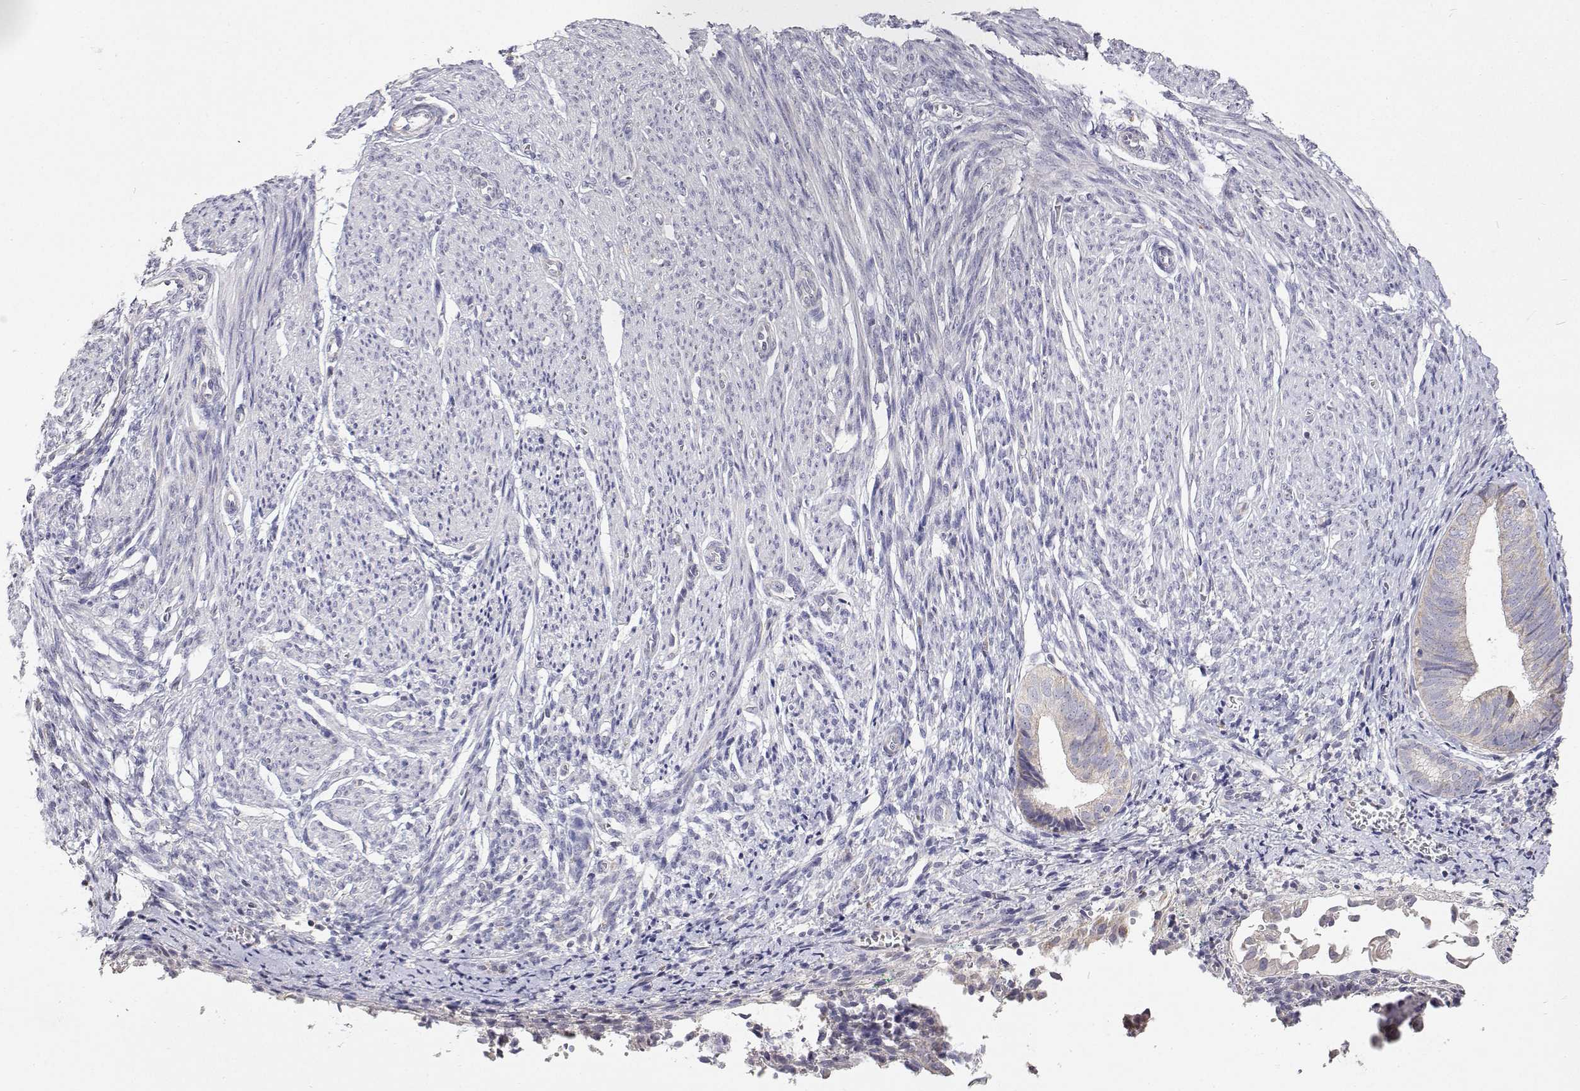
{"staining": {"intensity": "negative", "quantity": "none", "location": "none"}, "tissue": "endometrium", "cell_type": "Cells in endometrial stroma", "image_type": "normal", "snomed": [{"axis": "morphology", "description": "Normal tissue, NOS"}, {"axis": "topography", "description": "Endometrium"}], "caption": "Cells in endometrial stroma show no significant protein positivity in unremarkable endometrium. Brightfield microscopy of IHC stained with DAB (3,3'-diaminobenzidine) (brown) and hematoxylin (blue), captured at high magnification.", "gene": "TRIM60", "patient": {"sex": "female", "age": 50}}